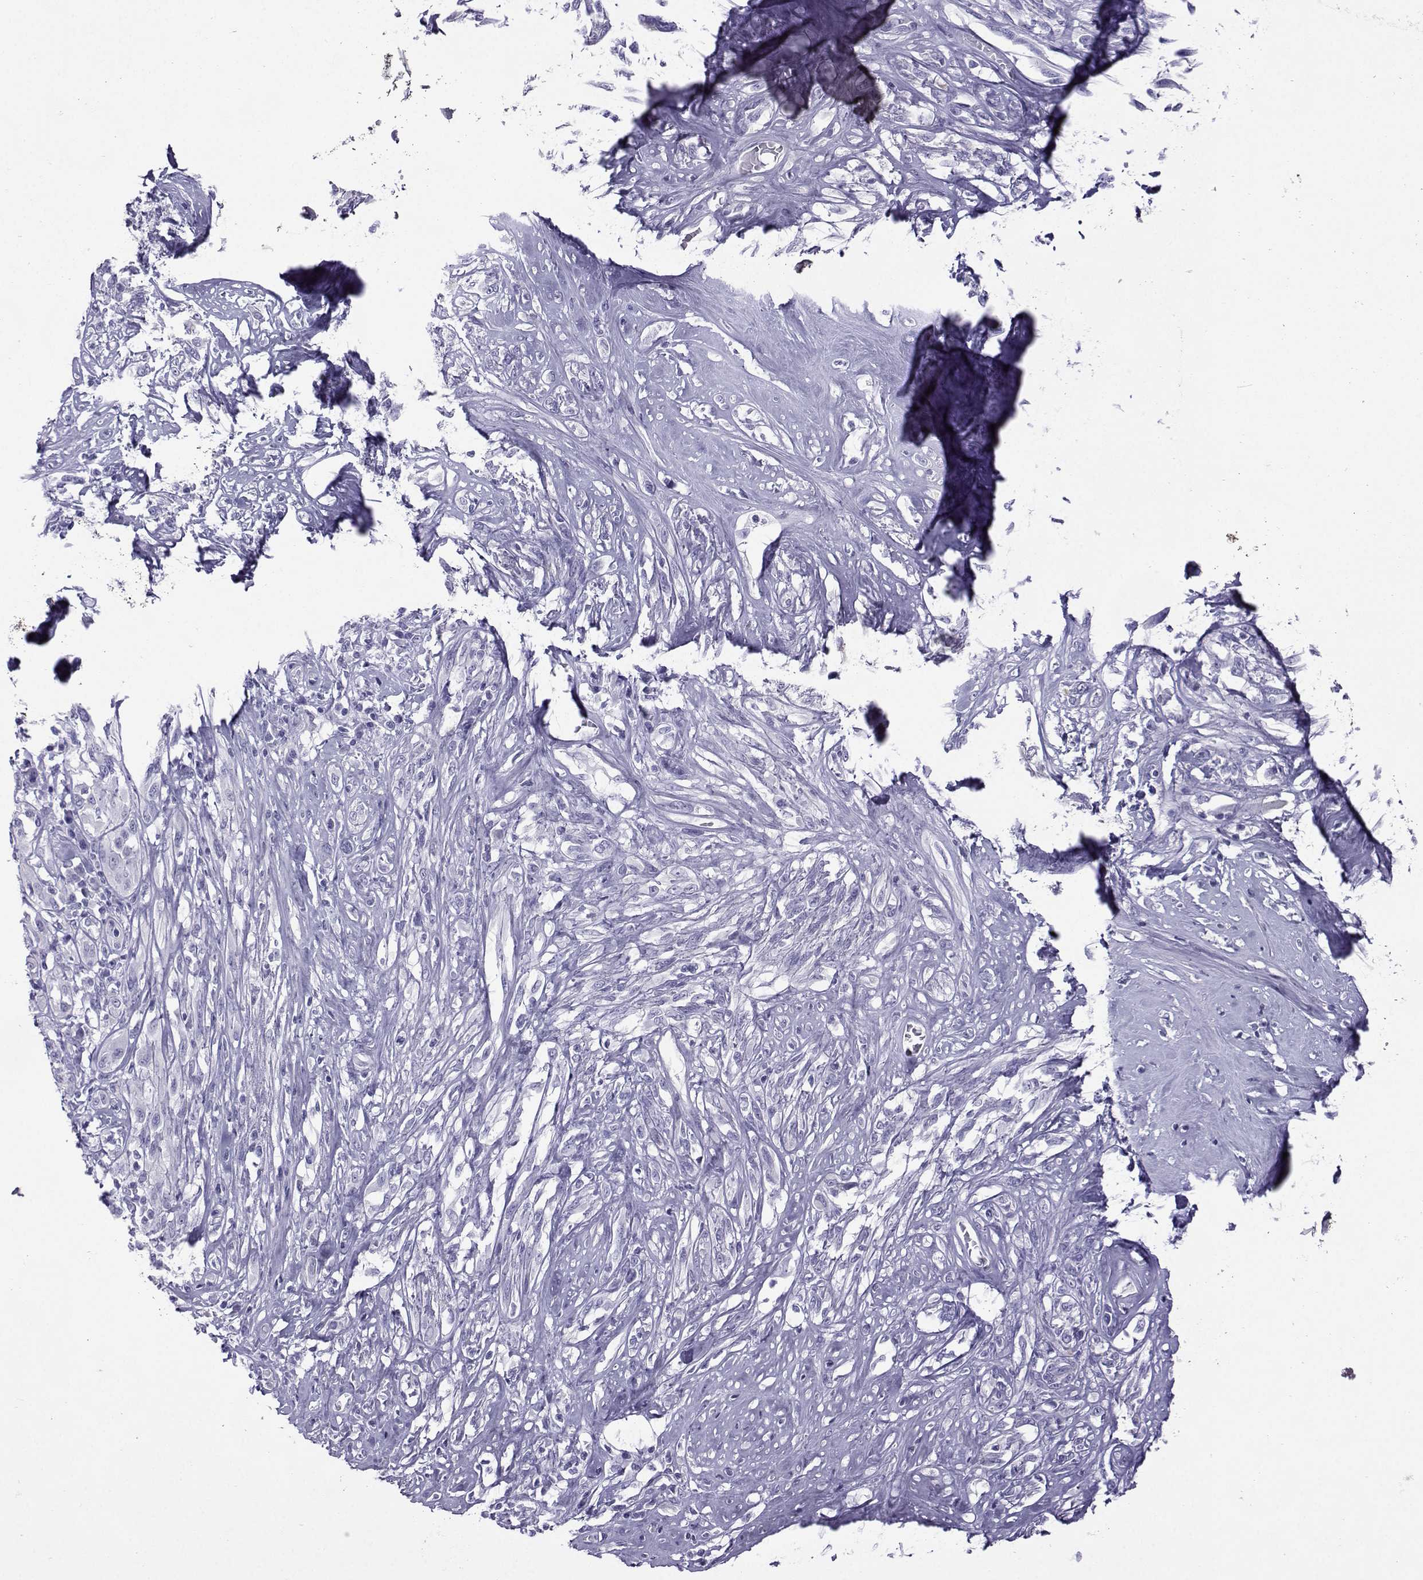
{"staining": {"intensity": "negative", "quantity": "none", "location": "none"}, "tissue": "melanoma", "cell_type": "Tumor cells", "image_type": "cancer", "snomed": [{"axis": "morphology", "description": "Malignant melanoma, NOS"}, {"axis": "topography", "description": "Skin"}], "caption": "There is no significant staining in tumor cells of malignant melanoma.", "gene": "CRYBB1", "patient": {"sex": "female", "age": 91}}